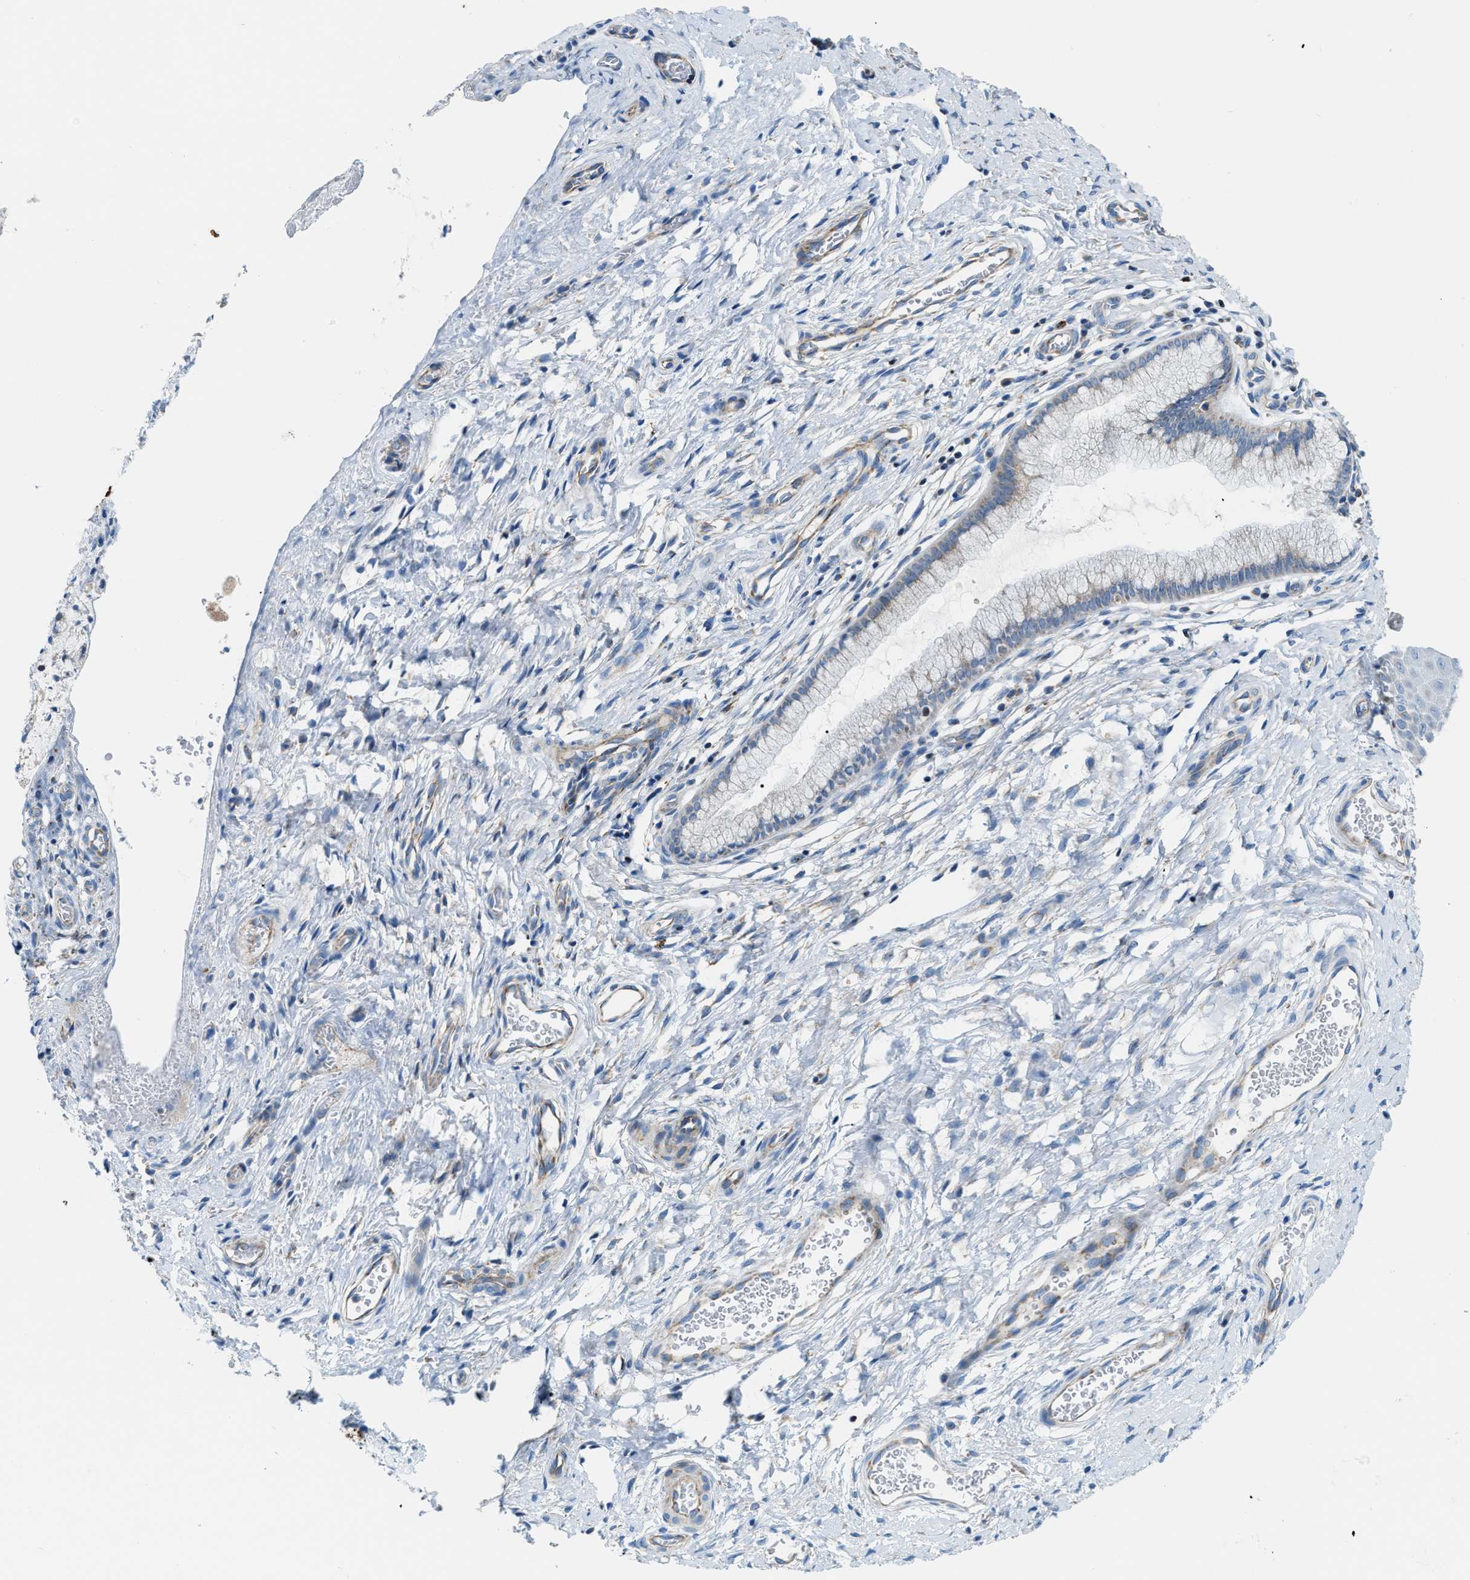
{"staining": {"intensity": "weak", "quantity": "<25%", "location": "cytoplasmic/membranous"}, "tissue": "cervix", "cell_type": "Glandular cells", "image_type": "normal", "snomed": [{"axis": "morphology", "description": "Normal tissue, NOS"}, {"axis": "topography", "description": "Cervix"}], "caption": "High power microscopy image of an IHC micrograph of unremarkable cervix, revealing no significant expression in glandular cells.", "gene": "JADE1", "patient": {"sex": "female", "age": 55}}